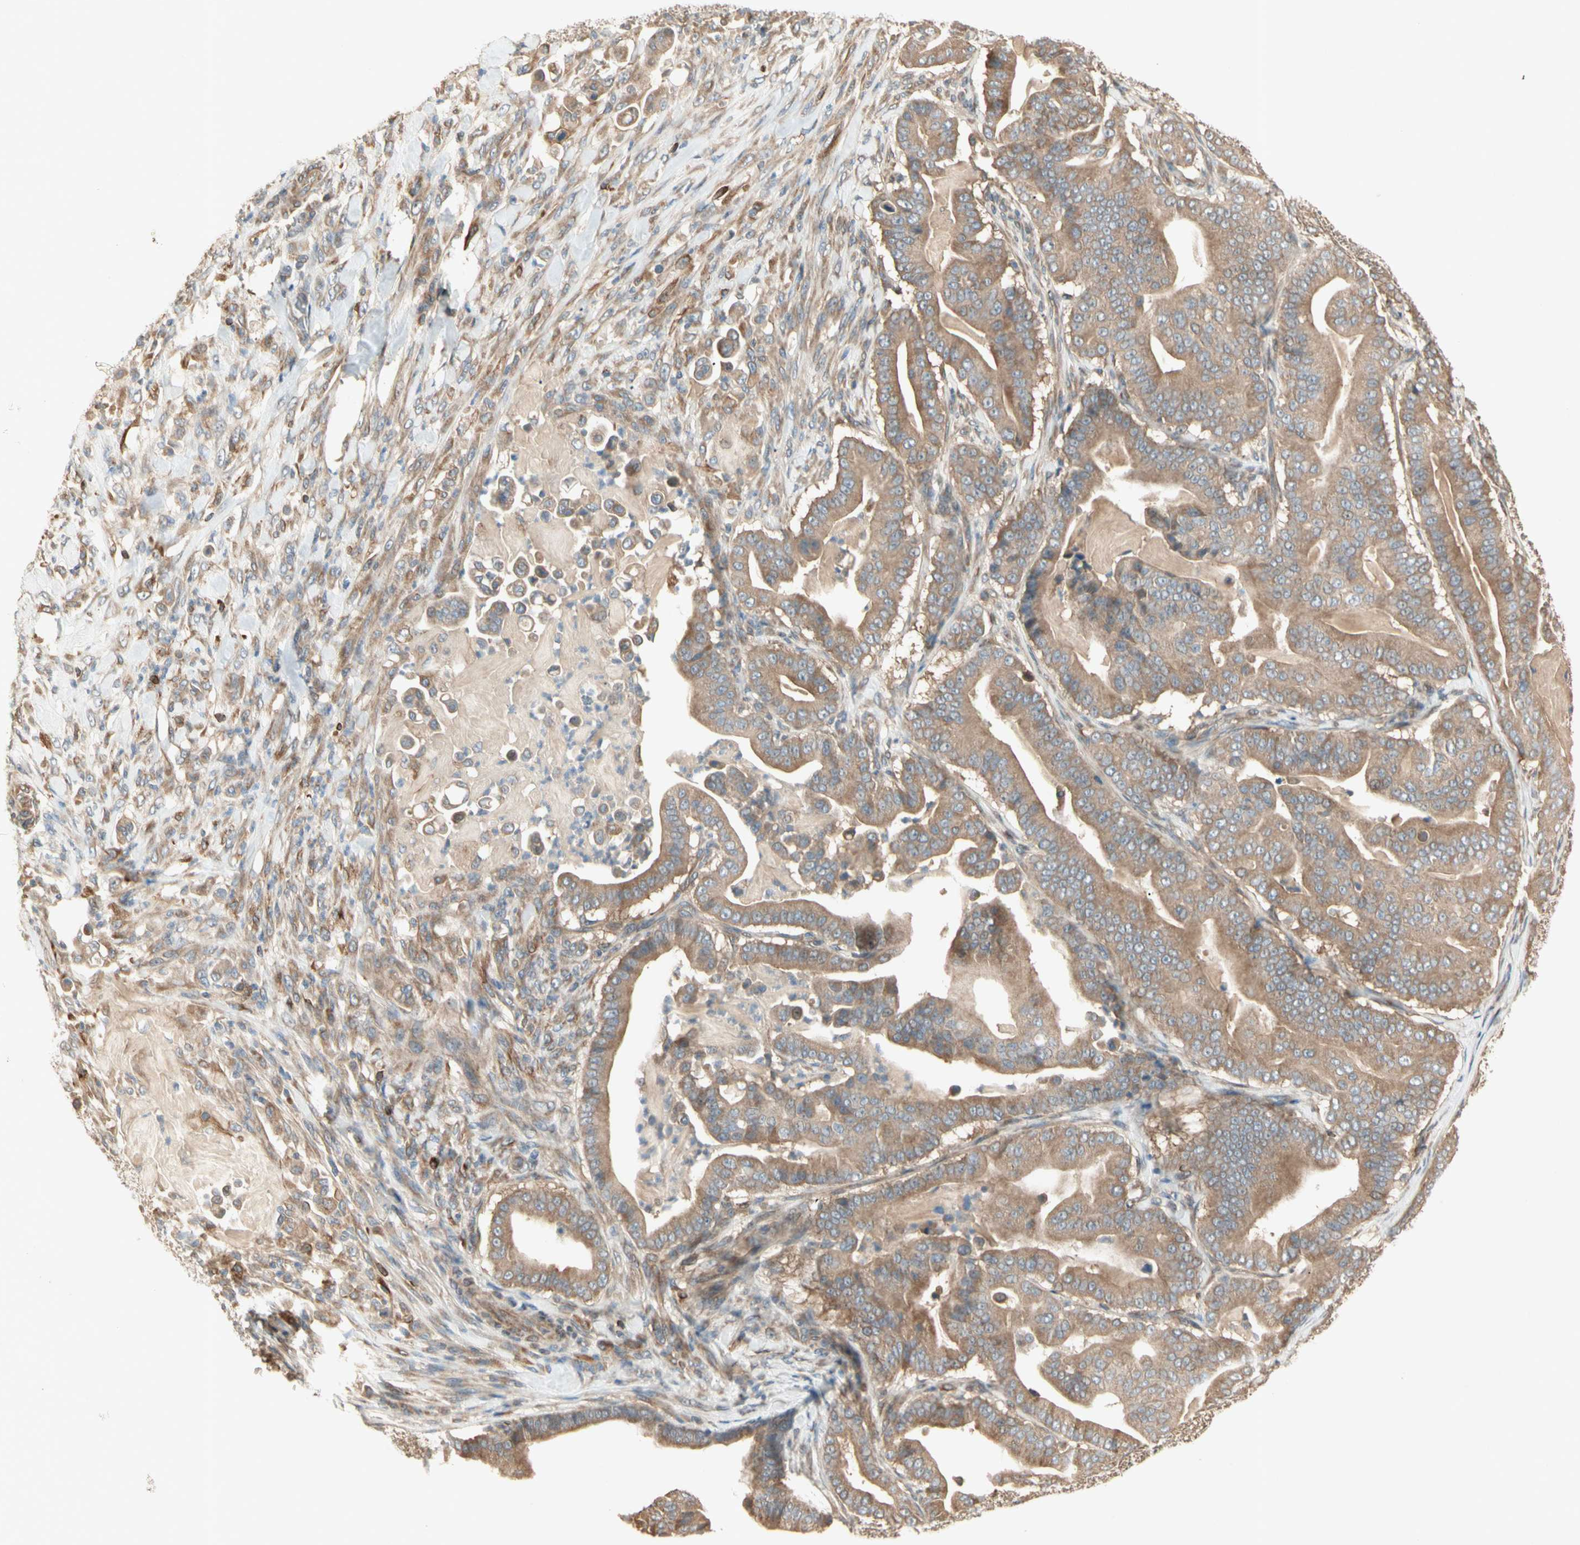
{"staining": {"intensity": "moderate", "quantity": ">75%", "location": "cytoplasmic/membranous"}, "tissue": "pancreatic cancer", "cell_type": "Tumor cells", "image_type": "cancer", "snomed": [{"axis": "morphology", "description": "Adenocarcinoma, NOS"}, {"axis": "topography", "description": "Pancreas"}], "caption": "This is a photomicrograph of immunohistochemistry (IHC) staining of adenocarcinoma (pancreatic), which shows moderate positivity in the cytoplasmic/membranous of tumor cells.", "gene": "IRAG1", "patient": {"sex": "male", "age": 63}}